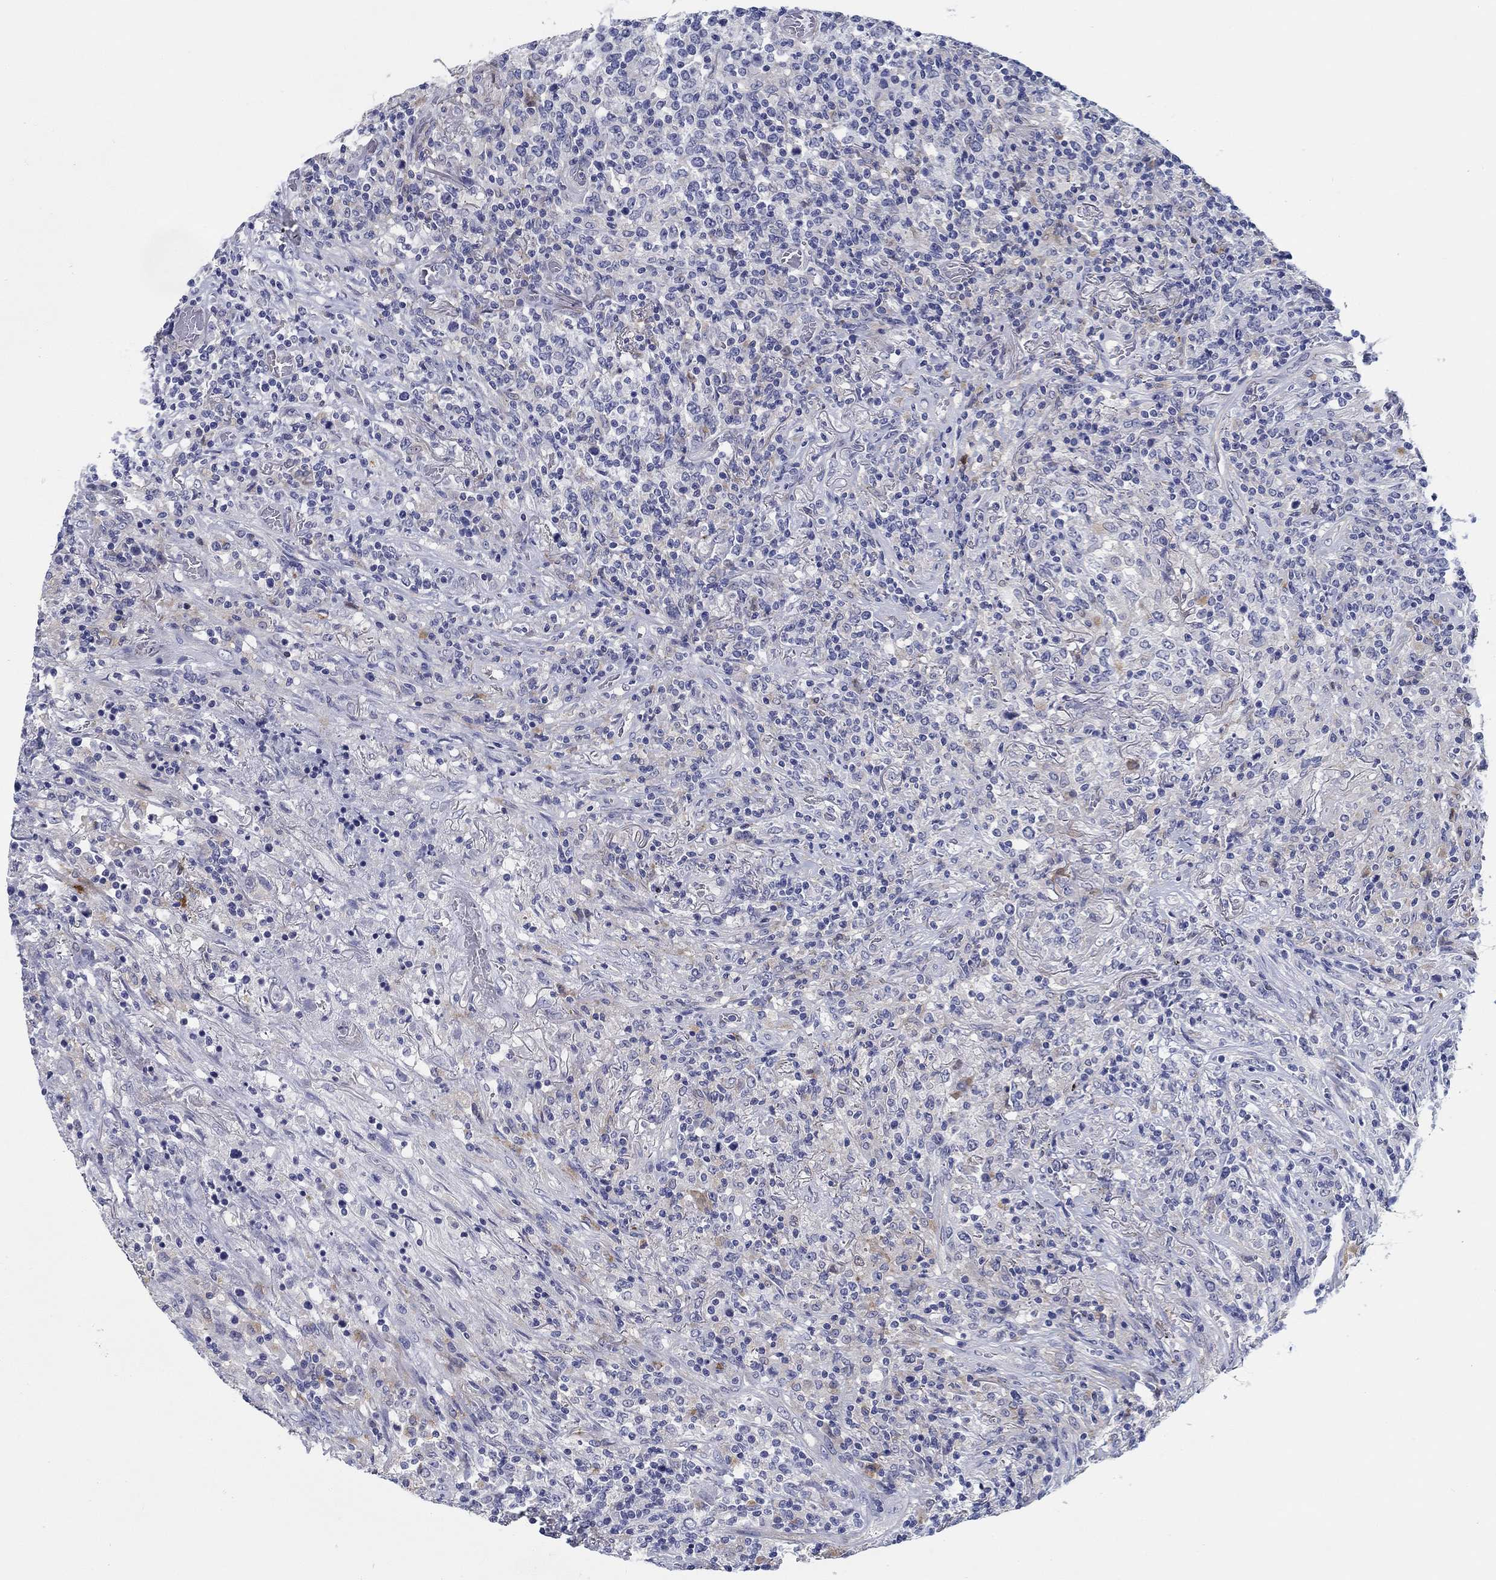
{"staining": {"intensity": "negative", "quantity": "none", "location": "none"}, "tissue": "lymphoma", "cell_type": "Tumor cells", "image_type": "cancer", "snomed": [{"axis": "morphology", "description": "Malignant lymphoma, non-Hodgkin's type, High grade"}, {"axis": "topography", "description": "Lung"}], "caption": "Immunohistochemical staining of lymphoma reveals no significant staining in tumor cells.", "gene": "RAP1GAP", "patient": {"sex": "male", "age": 79}}